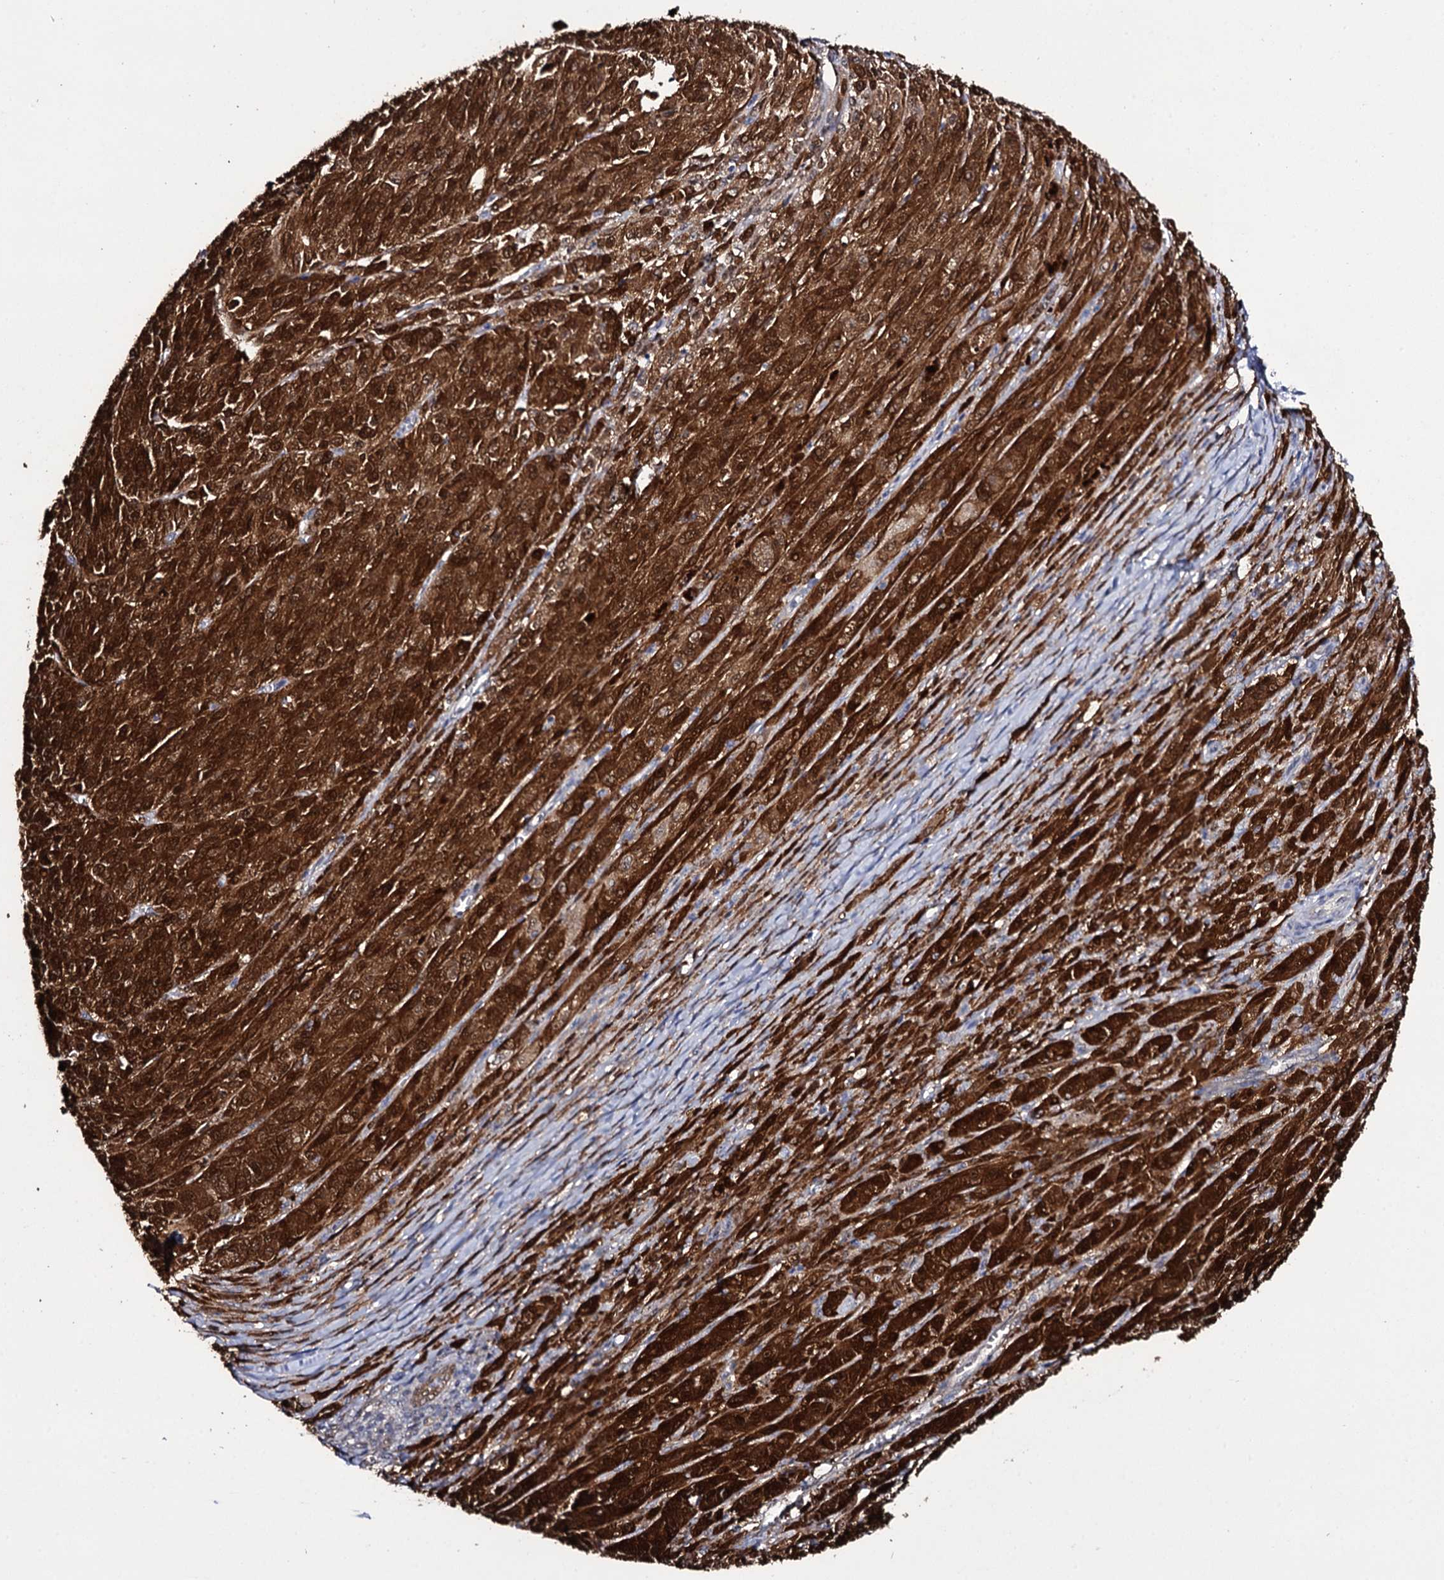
{"staining": {"intensity": "strong", "quantity": ">75%", "location": "cytoplasmic/membranous,nuclear"}, "tissue": "melanoma", "cell_type": "Tumor cells", "image_type": "cancer", "snomed": [{"axis": "morphology", "description": "Malignant melanoma, NOS"}, {"axis": "topography", "description": "Skin"}], "caption": "Immunohistochemical staining of human malignant melanoma displays strong cytoplasmic/membranous and nuclear protein expression in about >75% of tumor cells. The protein is stained brown, and the nuclei are stained in blue (DAB IHC with brightfield microscopy, high magnification).", "gene": "CRYL1", "patient": {"sex": "female", "age": 52}}